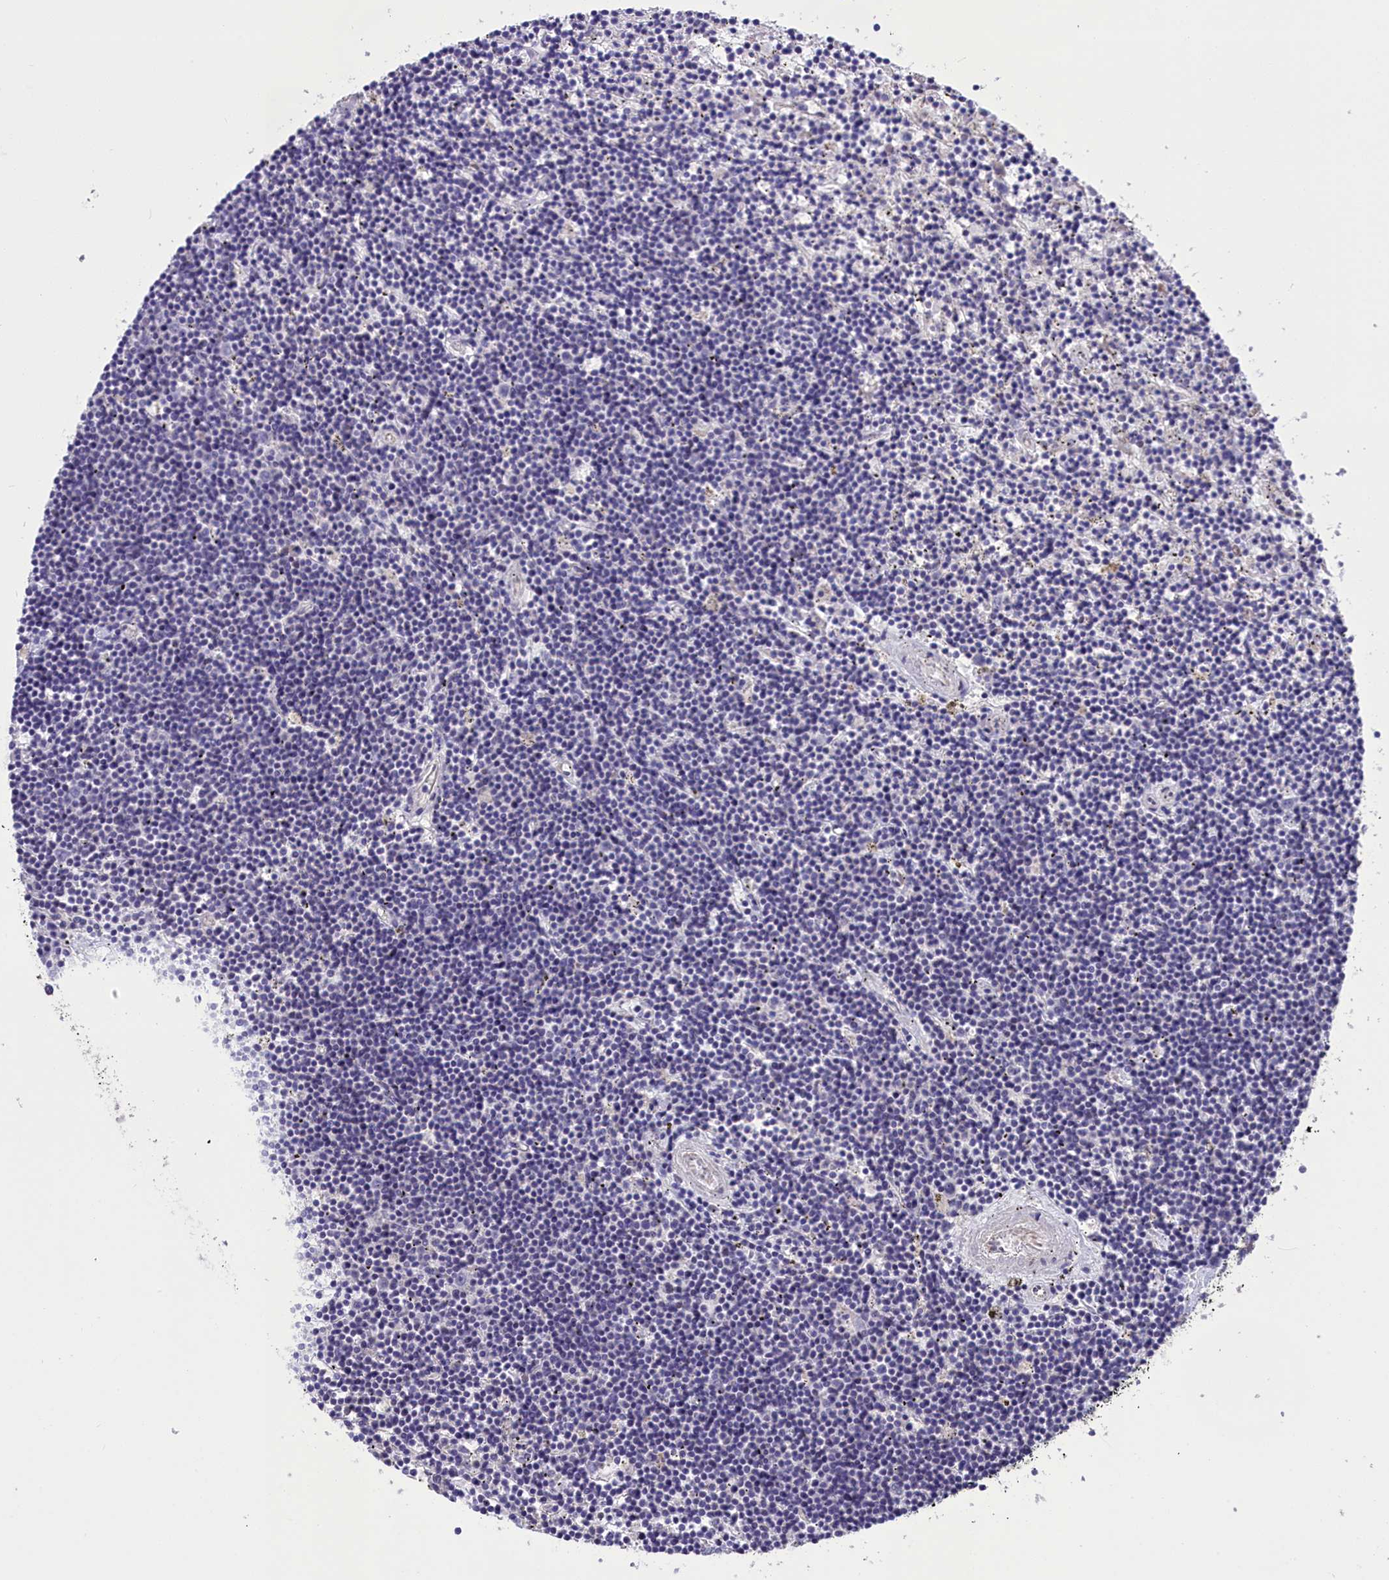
{"staining": {"intensity": "negative", "quantity": "none", "location": "none"}, "tissue": "lymphoma", "cell_type": "Tumor cells", "image_type": "cancer", "snomed": [{"axis": "morphology", "description": "Malignant lymphoma, non-Hodgkin's type, Low grade"}, {"axis": "topography", "description": "Spleen"}], "caption": "Immunohistochemical staining of lymphoma demonstrates no significant positivity in tumor cells.", "gene": "CYP2U1", "patient": {"sex": "male", "age": 76}}